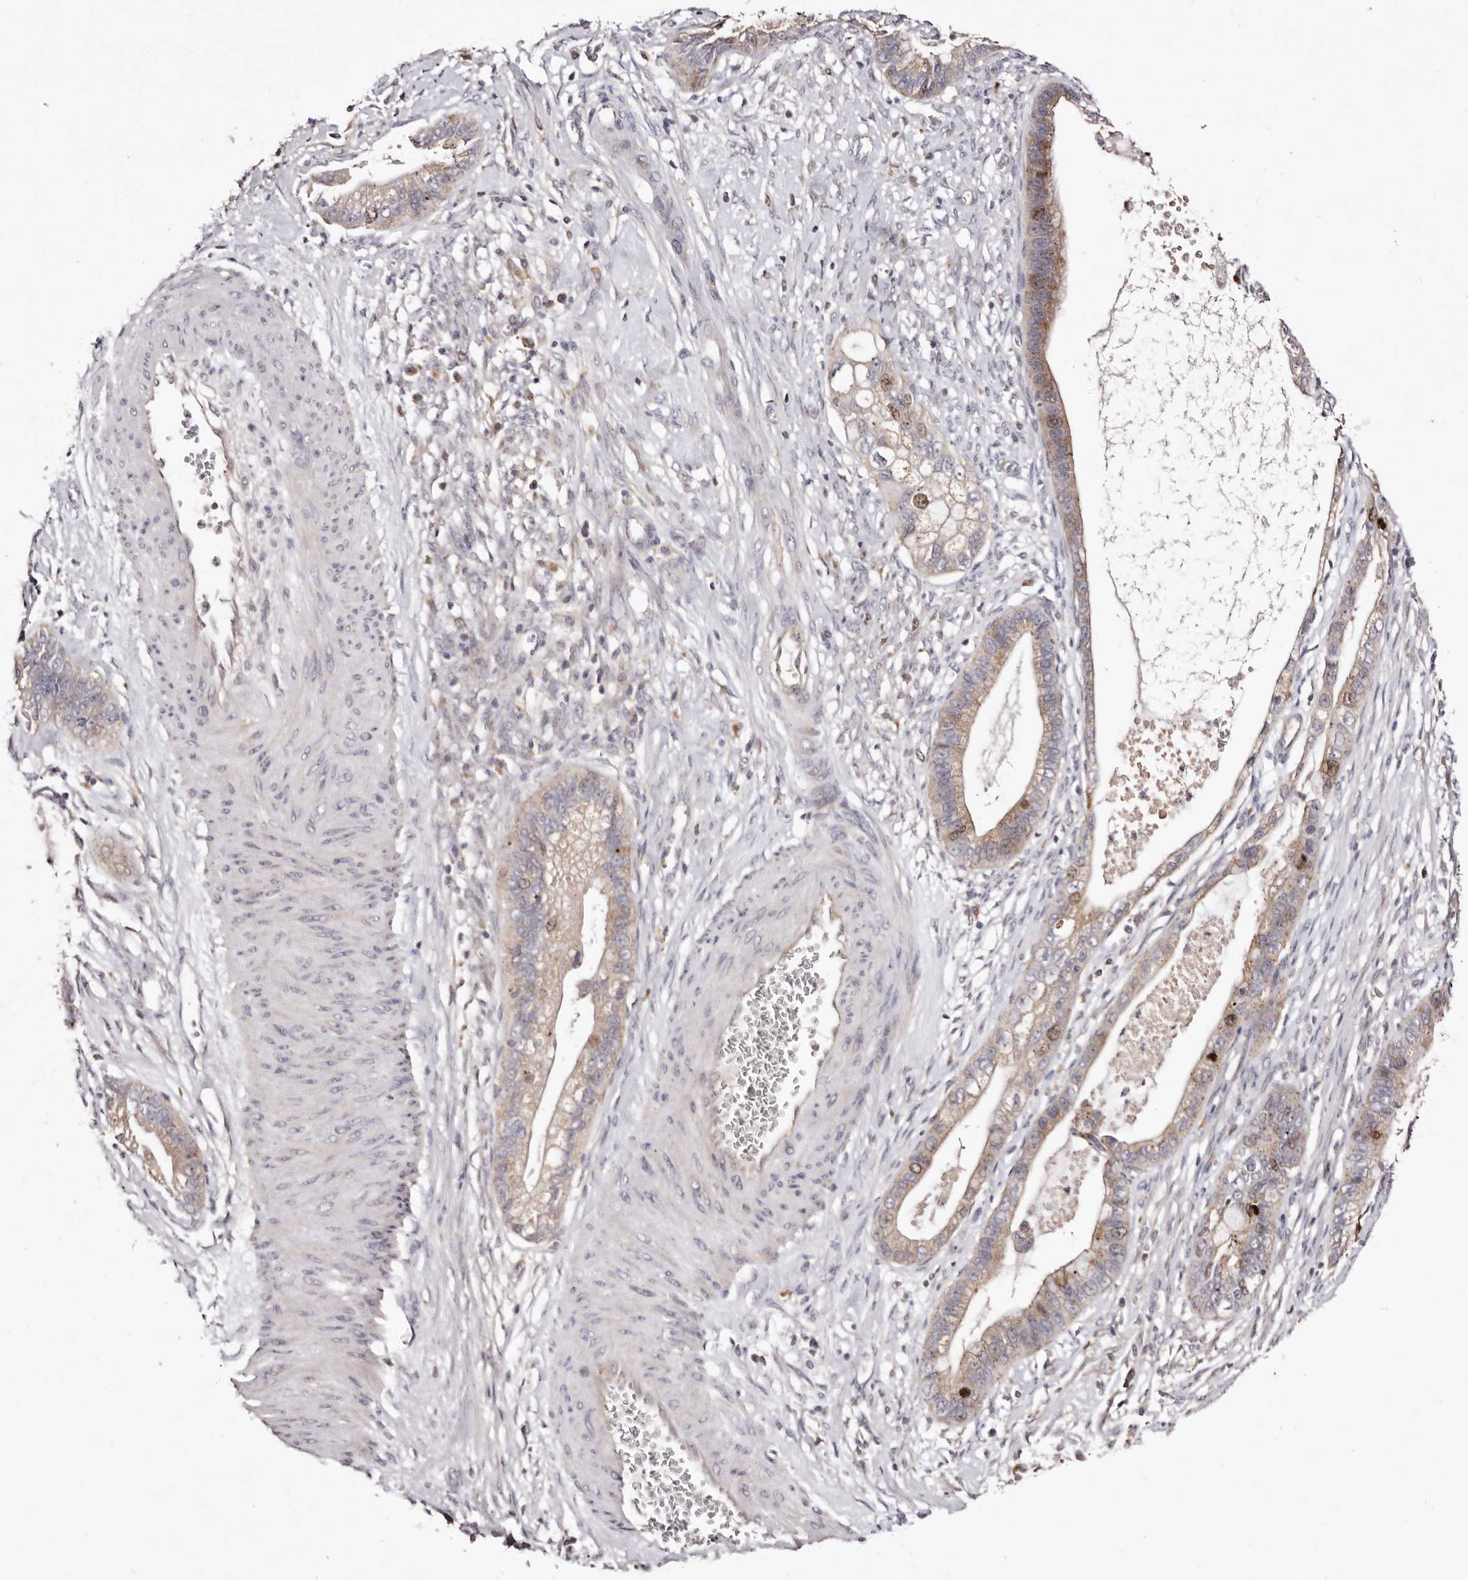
{"staining": {"intensity": "moderate", "quantity": "25%-75%", "location": "cytoplasmic/membranous,nuclear"}, "tissue": "cervical cancer", "cell_type": "Tumor cells", "image_type": "cancer", "snomed": [{"axis": "morphology", "description": "Adenocarcinoma, NOS"}, {"axis": "topography", "description": "Cervix"}], "caption": "Tumor cells show medium levels of moderate cytoplasmic/membranous and nuclear staining in about 25%-75% of cells in cervical cancer.", "gene": "CDCA8", "patient": {"sex": "female", "age": 44}}